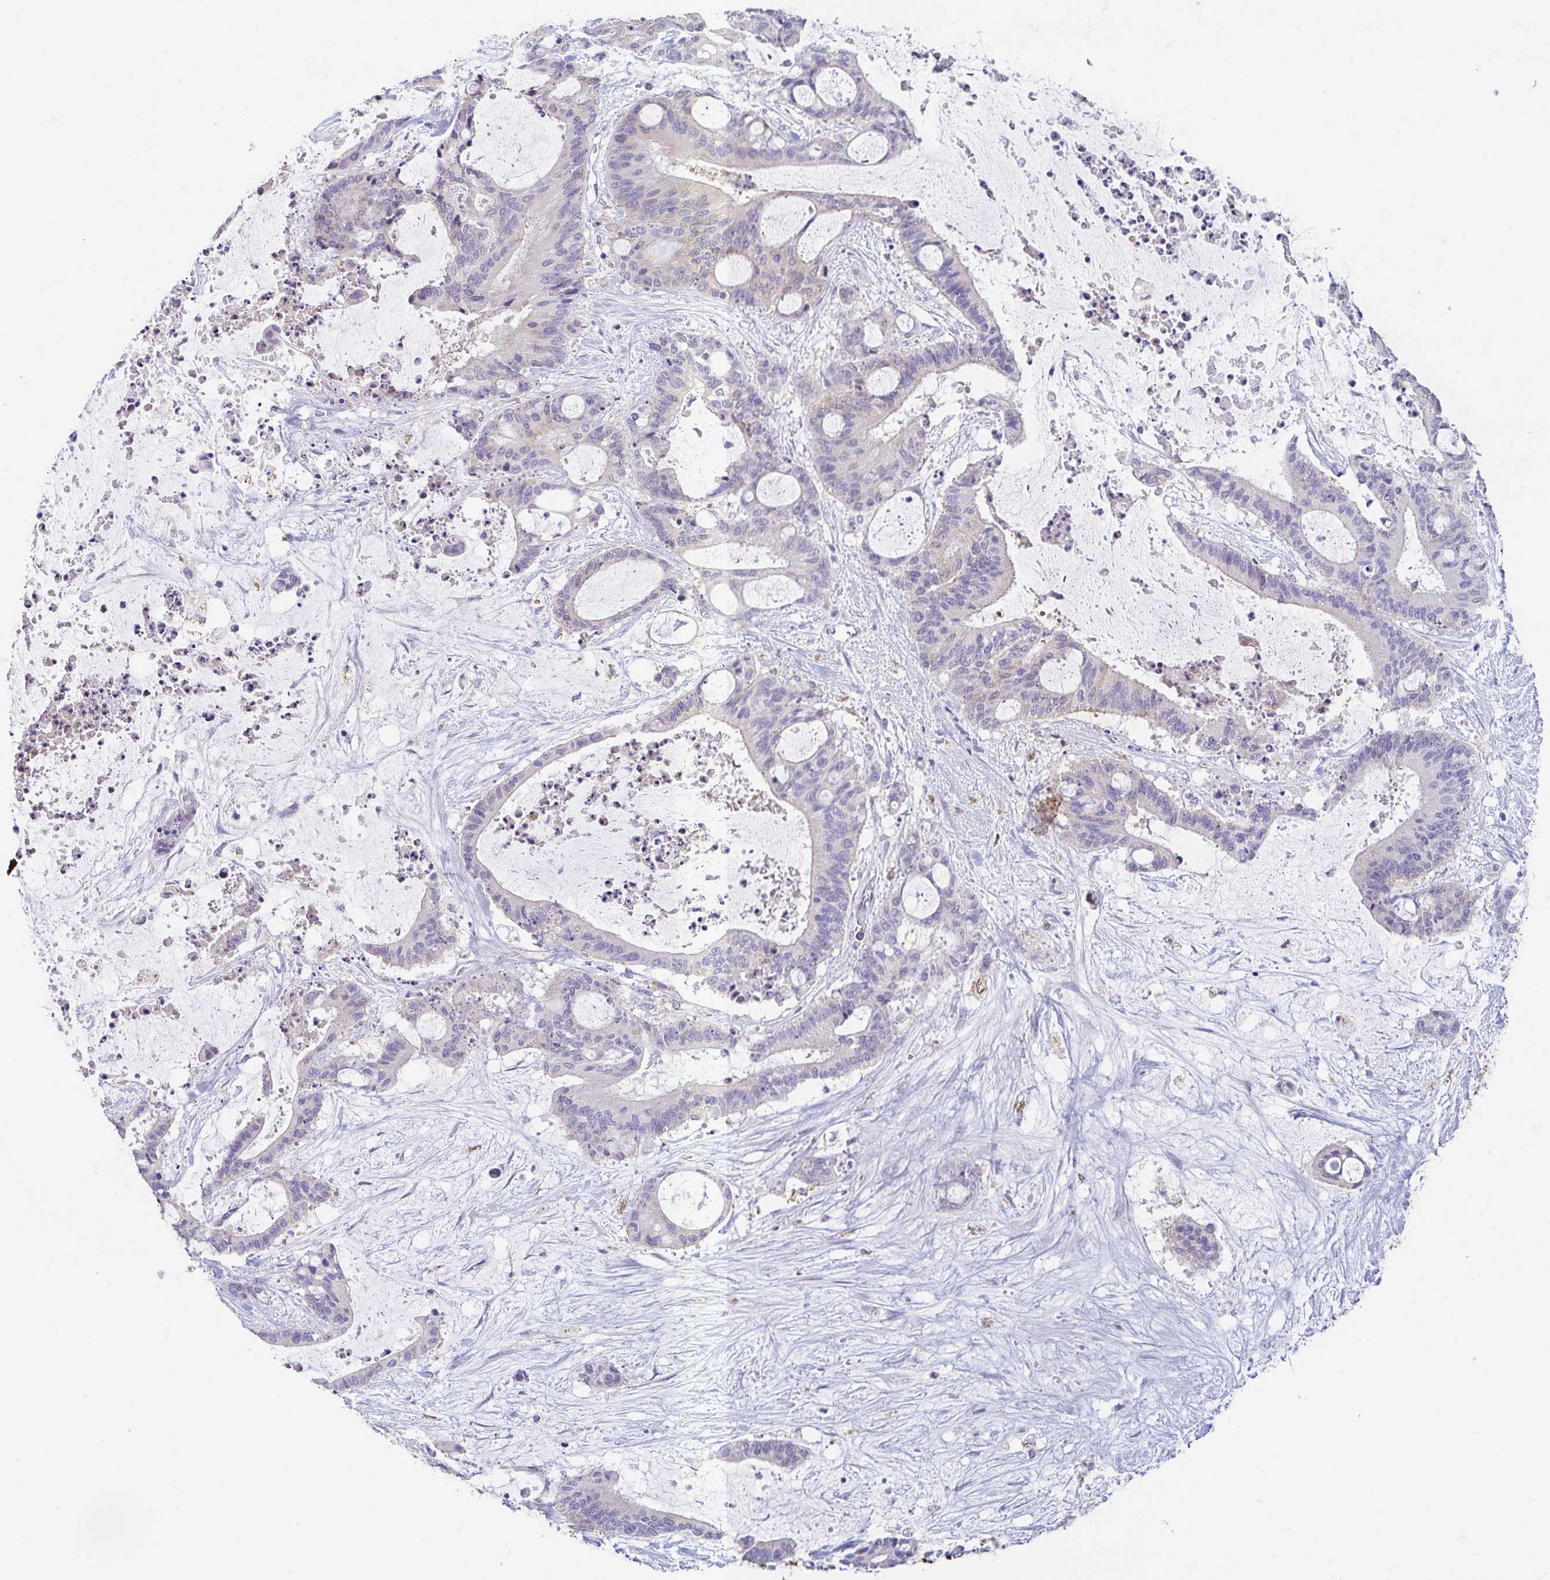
{"staining": {"intensity": "negative", "quantity": "none", "location": "none"}, "tissue": "liver cancer", "cell_type": "Tumor cells", "image_type": "cancer", "snomed": [{"axis": "morphology", "description": "Normal tissue, NOS"}, {"axis": "morphology", "description": "Cholangiocarcinoma"}, {"axis": "topography", "description": "Liver"}, {"axis": "topography", "description": "Peripheral nerve tissue"}], "caption": "The immunohistochemistry (IHC) photomicrograph has no significant positivity in tumor cells of cholangiocarcinoma (liver) tissue.", "gene": "ADH1A", "patient": {"sex": "female", "age": 73}}